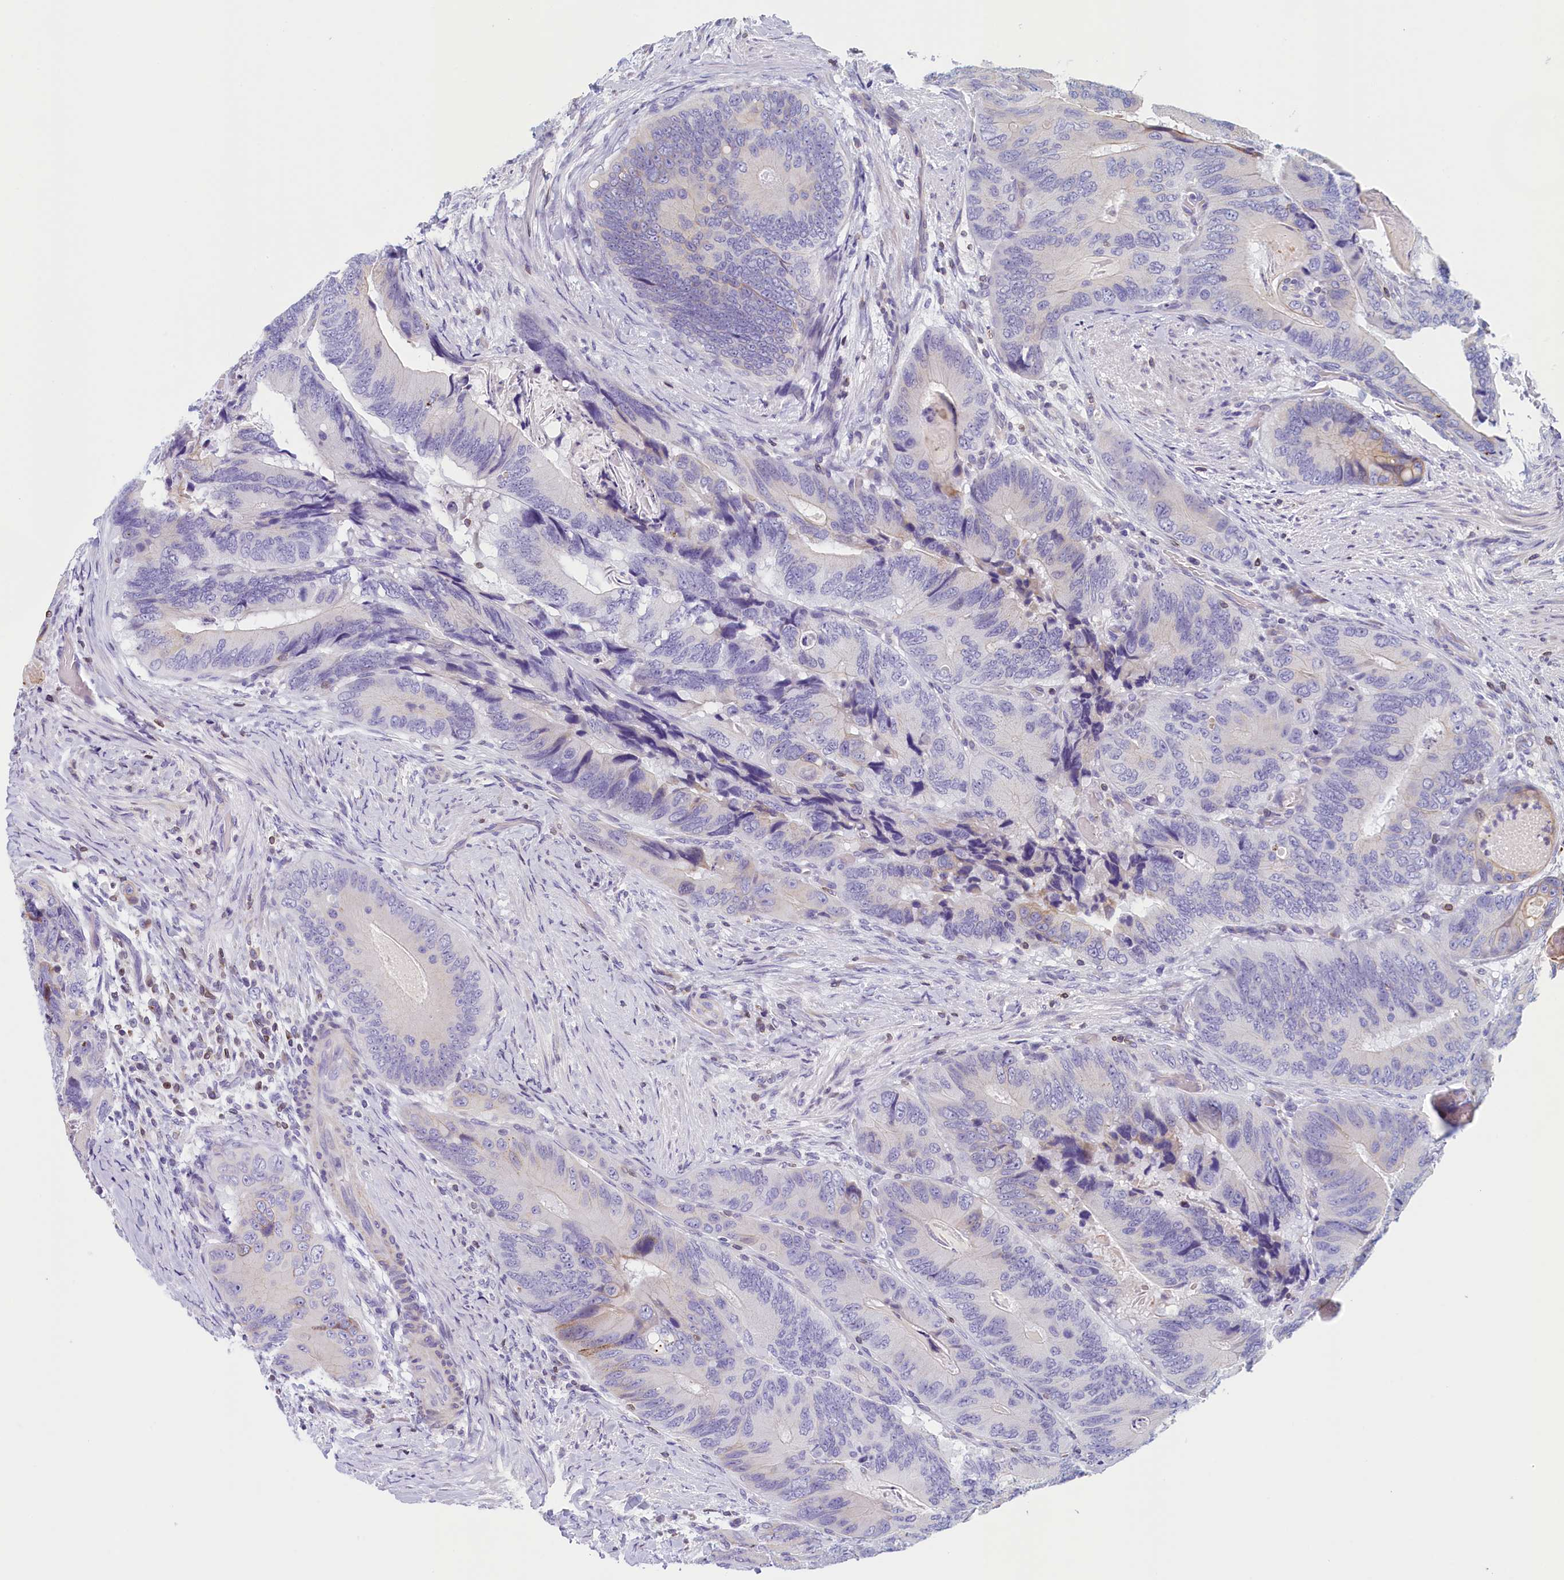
{"staining": {"intensity": "negative", "quantity": "none", "location": "none"}, "tissue": "colorectal cancer", "cell_type": "Tumor cells", "image_type": "cancer", "snomed": [{"axis": "morphology", "description": "Adenocarcinoma, NOS"}, {"axis": "topography", "description": "Colon"}], "caption": "Immunohistochemistry image of neoplastic tissue: human adenocarcinoma (colorectal) stained with DAB shows no significant protein expression in tumor cells.", "gene": "TRAF3IP3", "patient": {"sex": "male", "age": 84}}